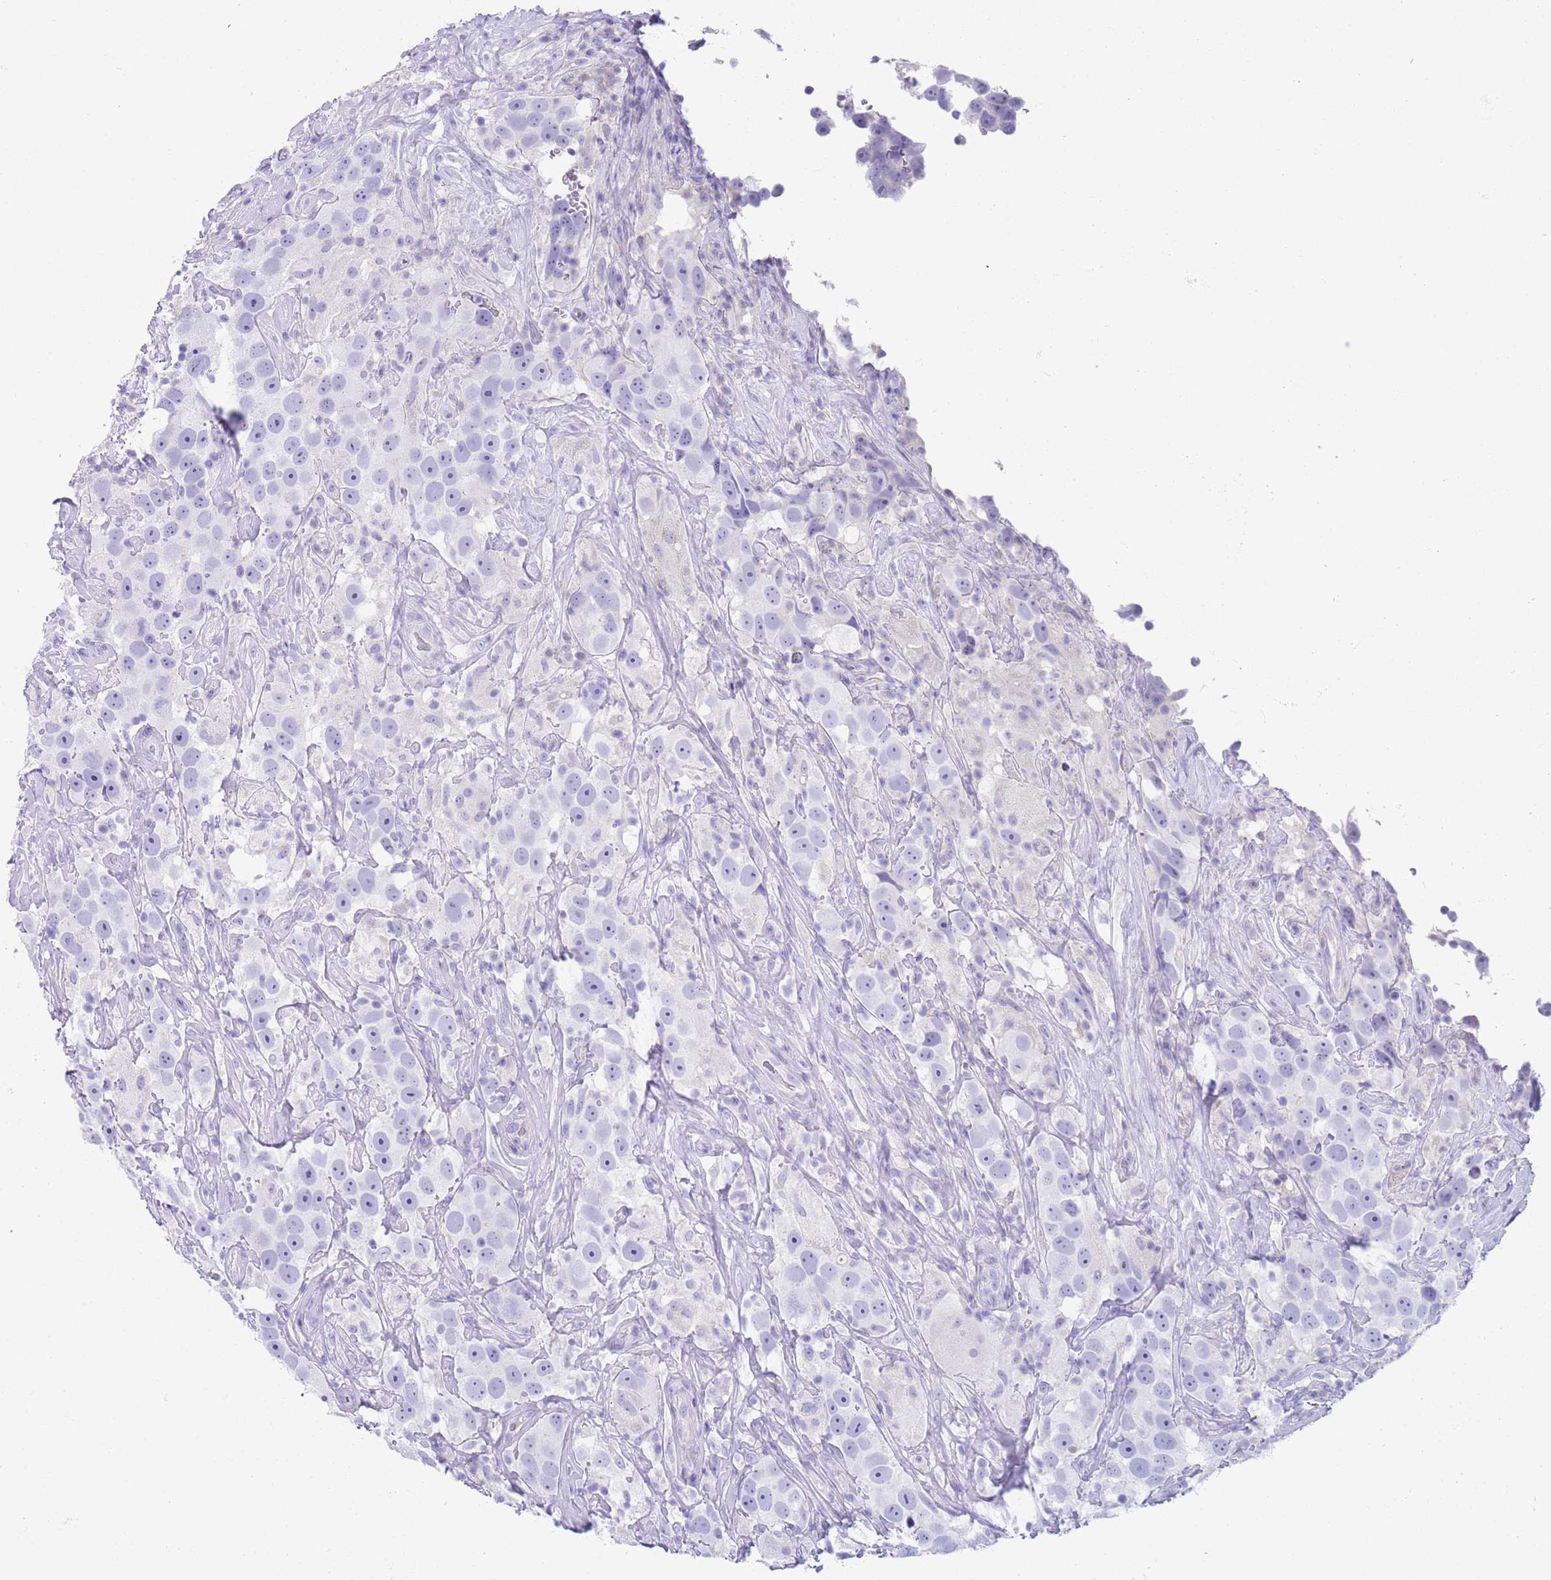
{"staining": {"intensity": "negative", "quantity": "none", "location": "none"}, "tissue": "testis cancer", "cell_type": "Tumor cells", "image_type": "cancer", "snomed": [{"axis": "morphology", "description": "Seminoma, NOS"}, {"axis": "topography", "description": "Testis"}], "caption": "Human seminoma (testis) stained for a protein using immunohistochemistry shows no positivity in tumor cells.", "gene": "CPXM2", "patient": {"sex": "male", "age": 49}}